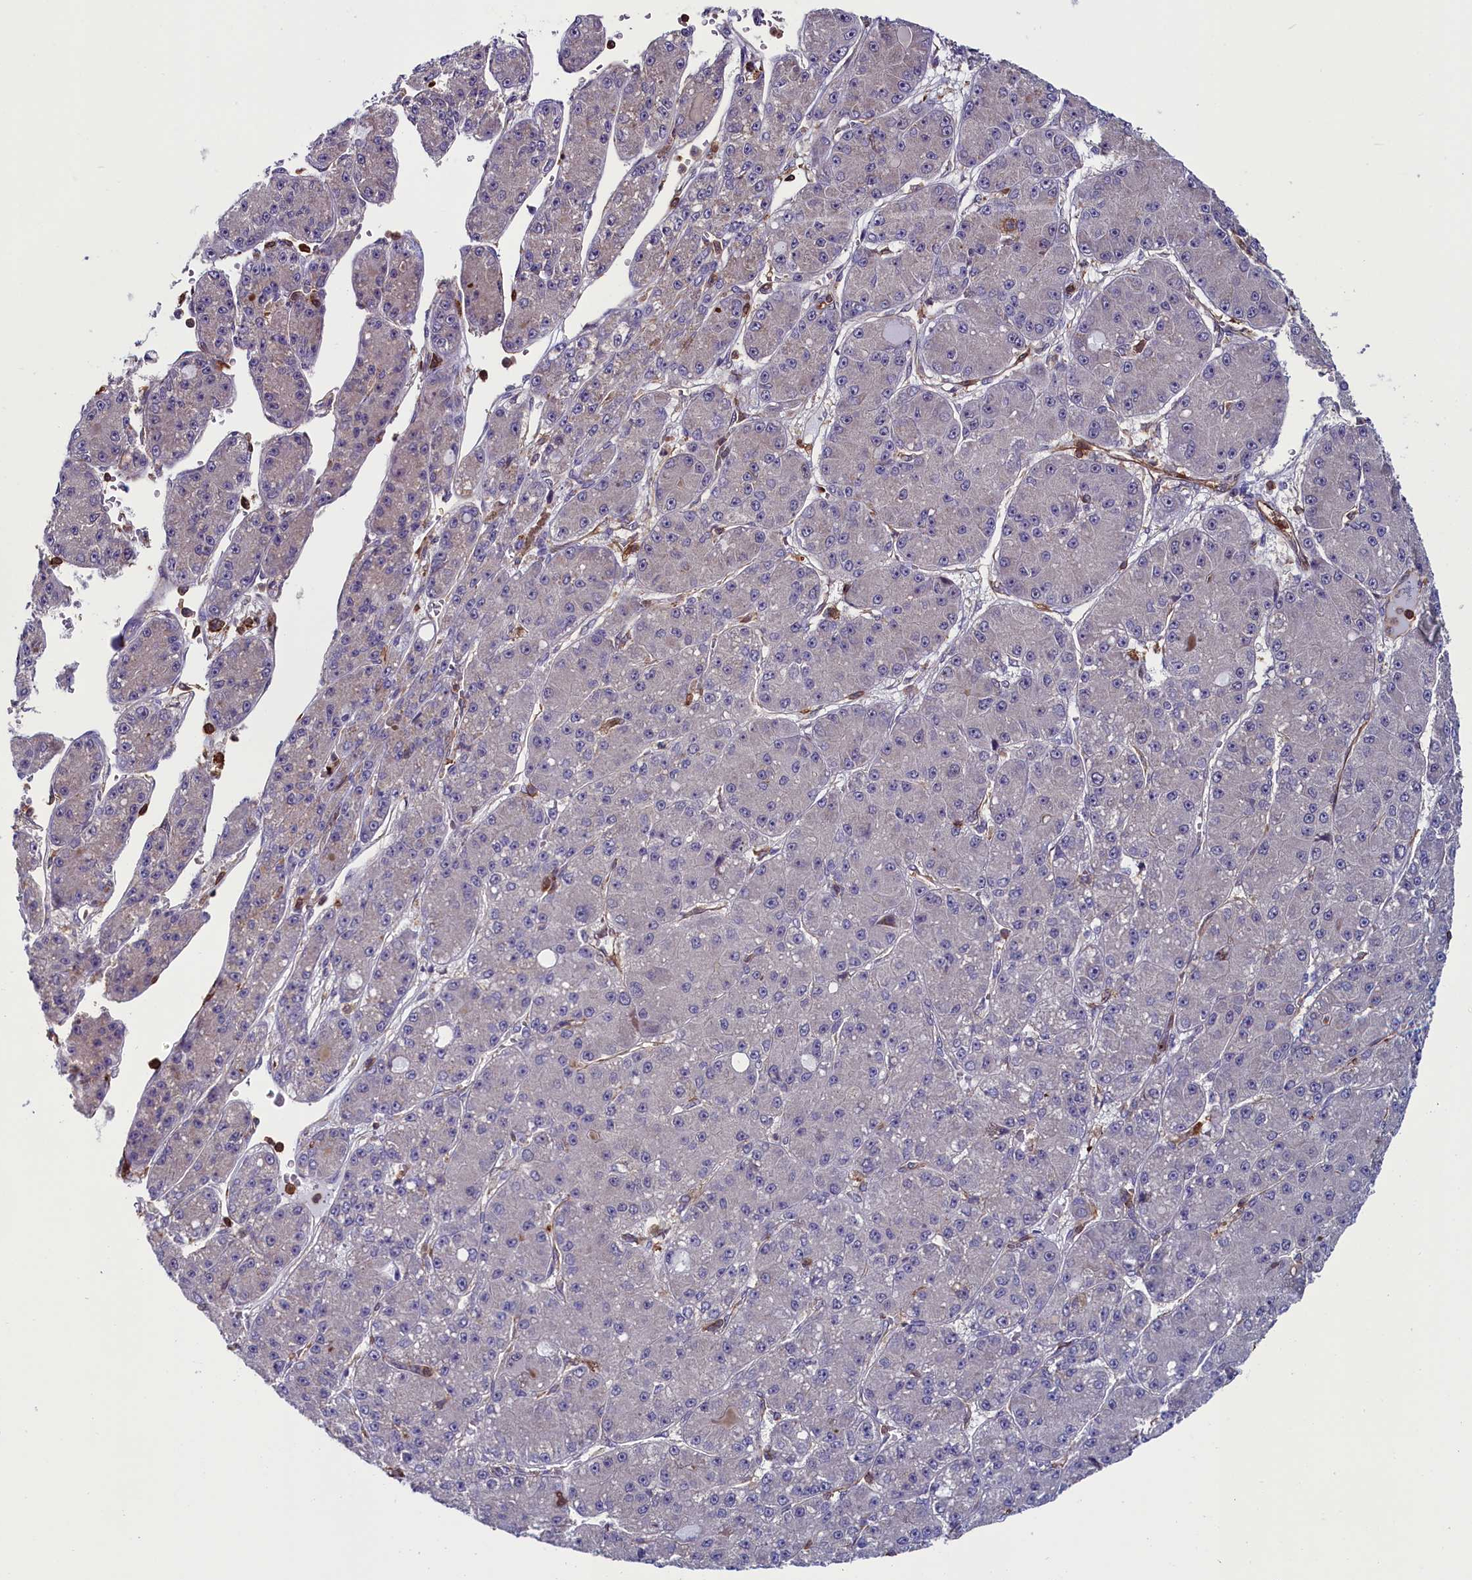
{"staining": {"intensity": "negative", "quantity": "none", "location": "none"}, "tissue": "liver cancer", "cell_type": "Tumor cells", "image_type": "cancer", "snomed": [{"axis": "morphology", "description": "Carcinoma, Hepatocellular, NOS"}, {"axis": "topography", "description": "Liver"}], "caption": "Image shows no significant protein staining in tumor cells of hepatocellular carcinoma (liver). The staining is performed using DAB (3,3'-diaminobenzidine) brown chromogen with nuclei counter-stained in using hematoxylin.", "gene": "CIAPIN1", "patient": {"sex": "male", "age": 67}}